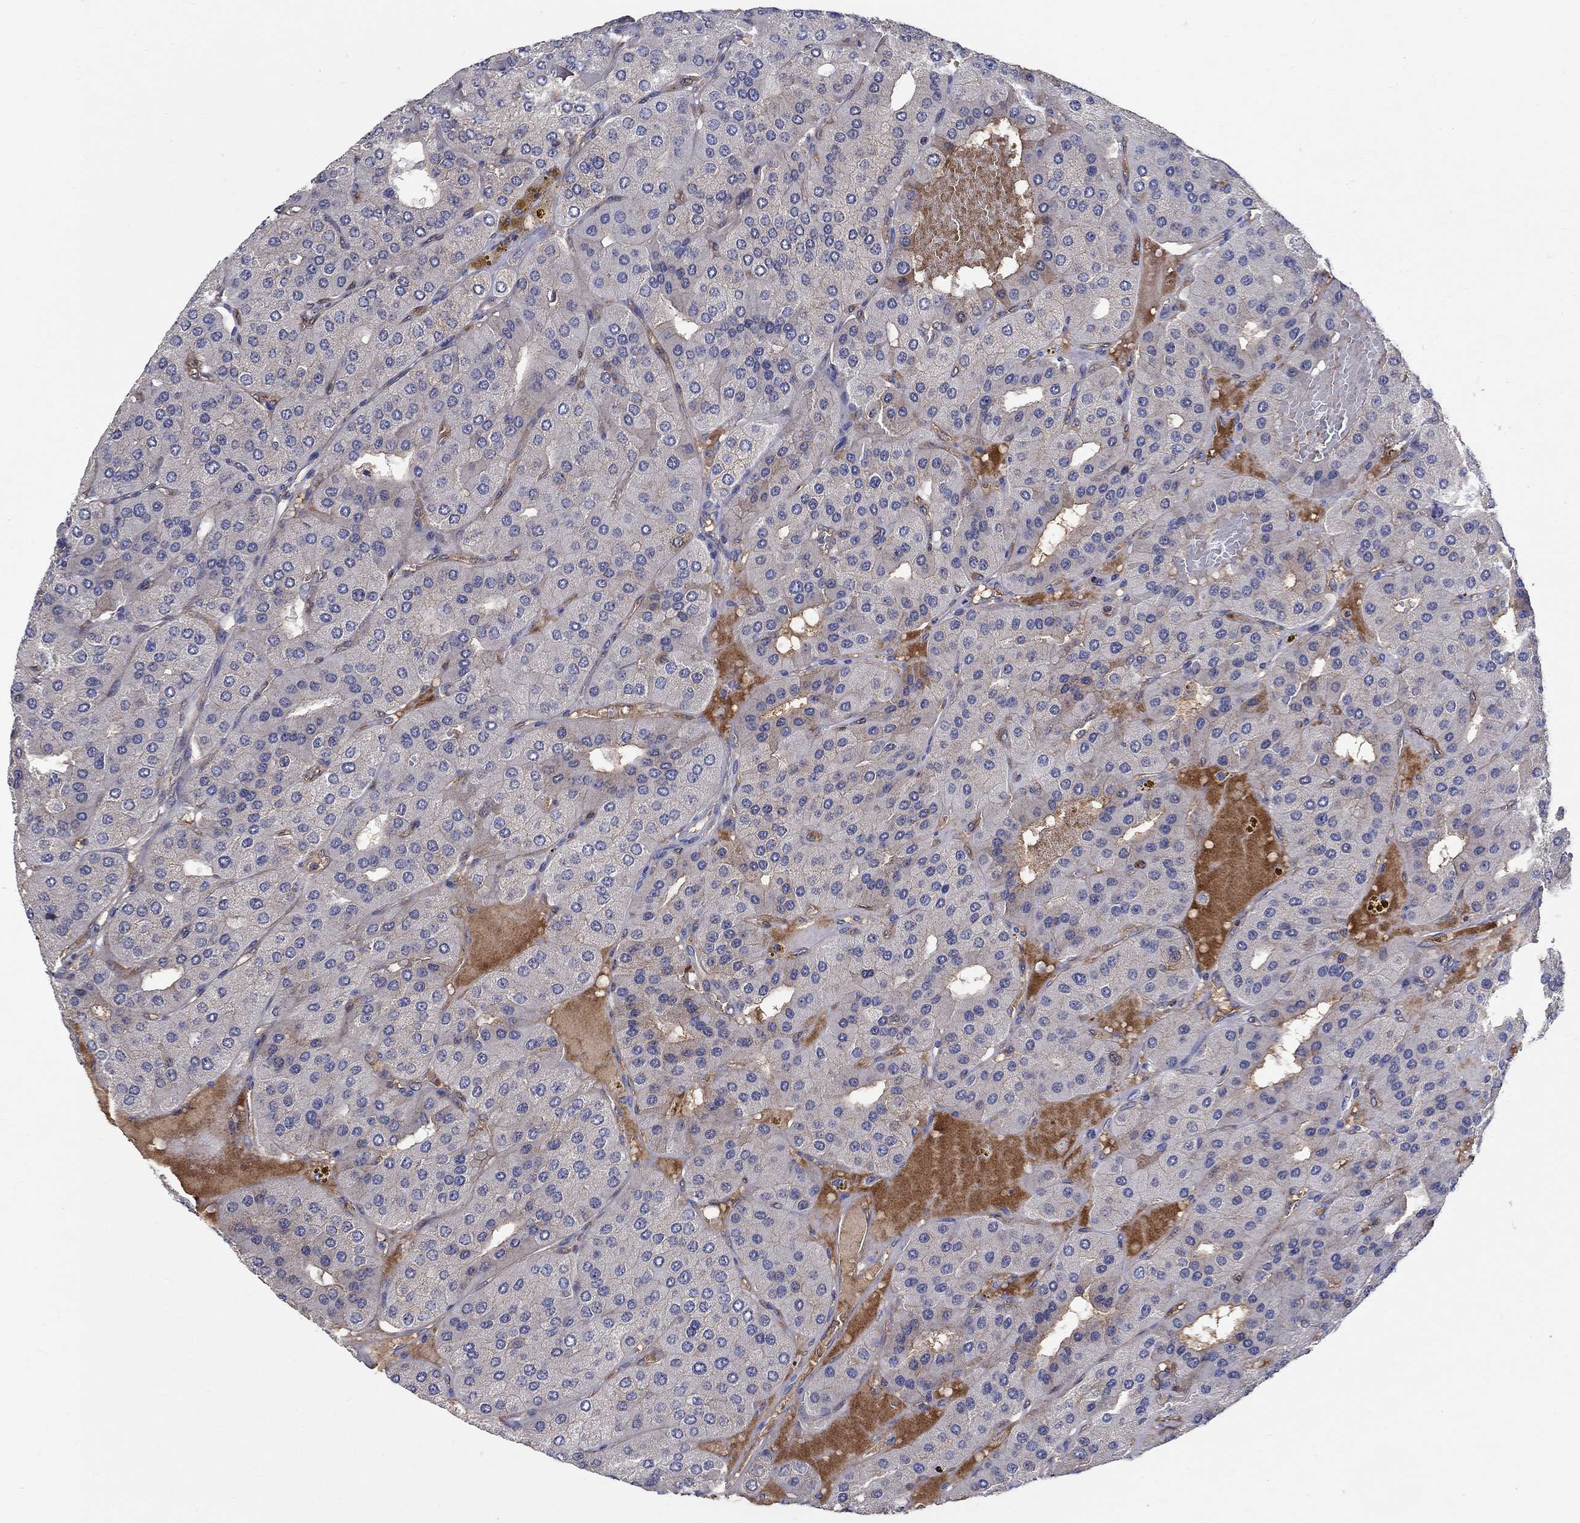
{"staining": {"intensity": "negative", "quantity": "none", "location": "none"}, "tissue": "parathyroid gland", "cell_type": "Glandular cells", "image_type": "normal", "snomed": [{"axis": "morphology", "description": "Normal tissue, NOS"}, {"axis": "morphology", "description": "Adenoma, NOS"}, {"axis": "topography", "description": "Parathyroid gland"}], "caption": "This is an immunohistochemistry histopathology image of unremarkable human parathyroid gland. There is no staining in glandular cells.", "gene": "AGFG2", "patient": {"sex": "female", "age": 86}}